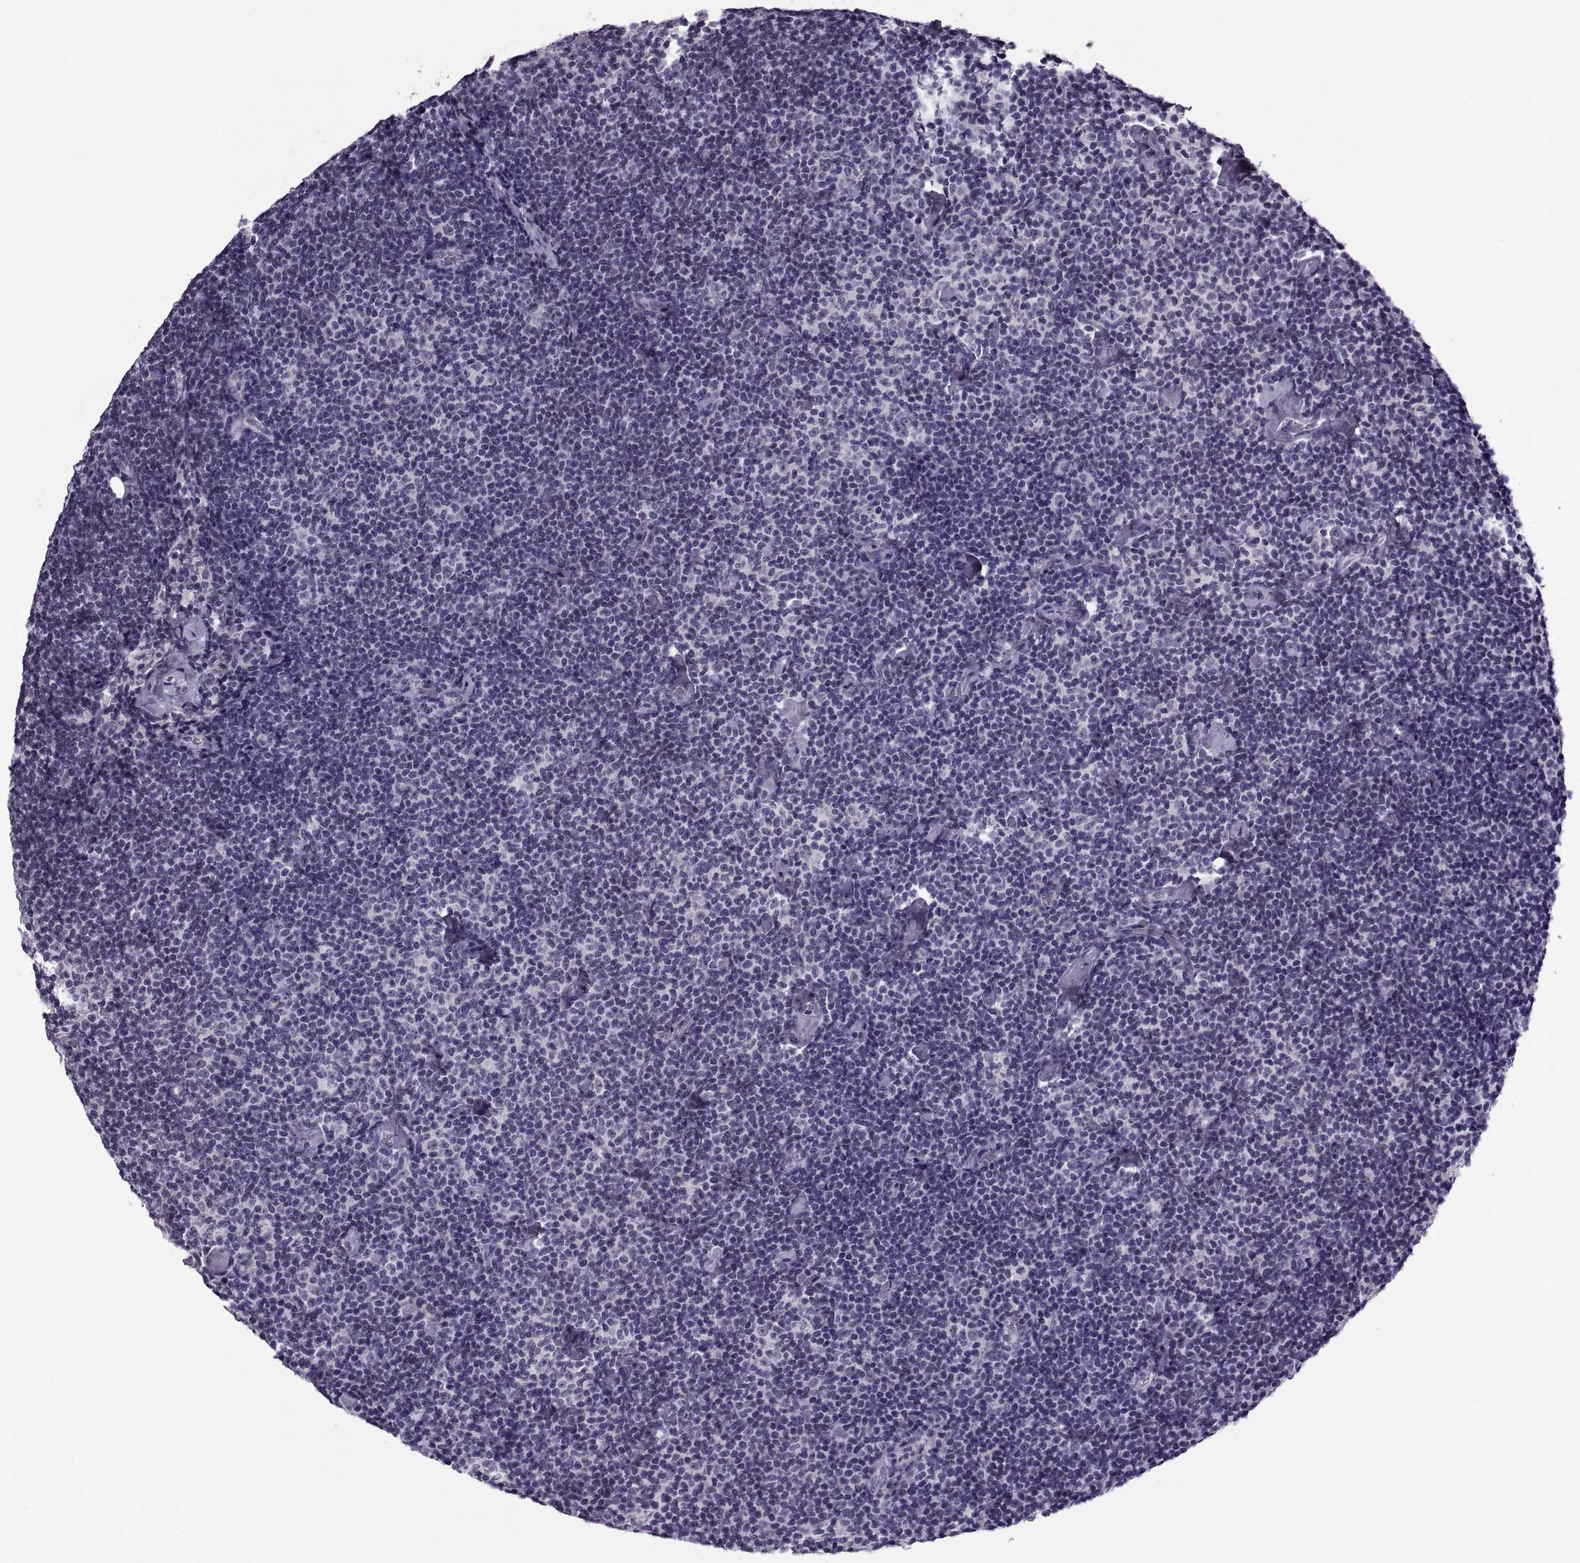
{"staining": {"intensity": "negative", "quantity": "none", "location": "none"}, "tissue": "lymphoma", "cell_type": "Tumor cells", "image_type": "cancer", "snomed": [{"axis": "morphology", "description": "Malignant lymphoma, non-Hodgkin's type, Low grade"}, {"axis": "topography", "description": "Lymph node"}], "caption": "The histopathology image displays no staining of tumor cells in low-grade malignant lymphoma, non-Hodgkin's type. Nuclei are stained in blue.", "gene": "MAGEB1", "patient": {"sex": "male", "age": 81}}